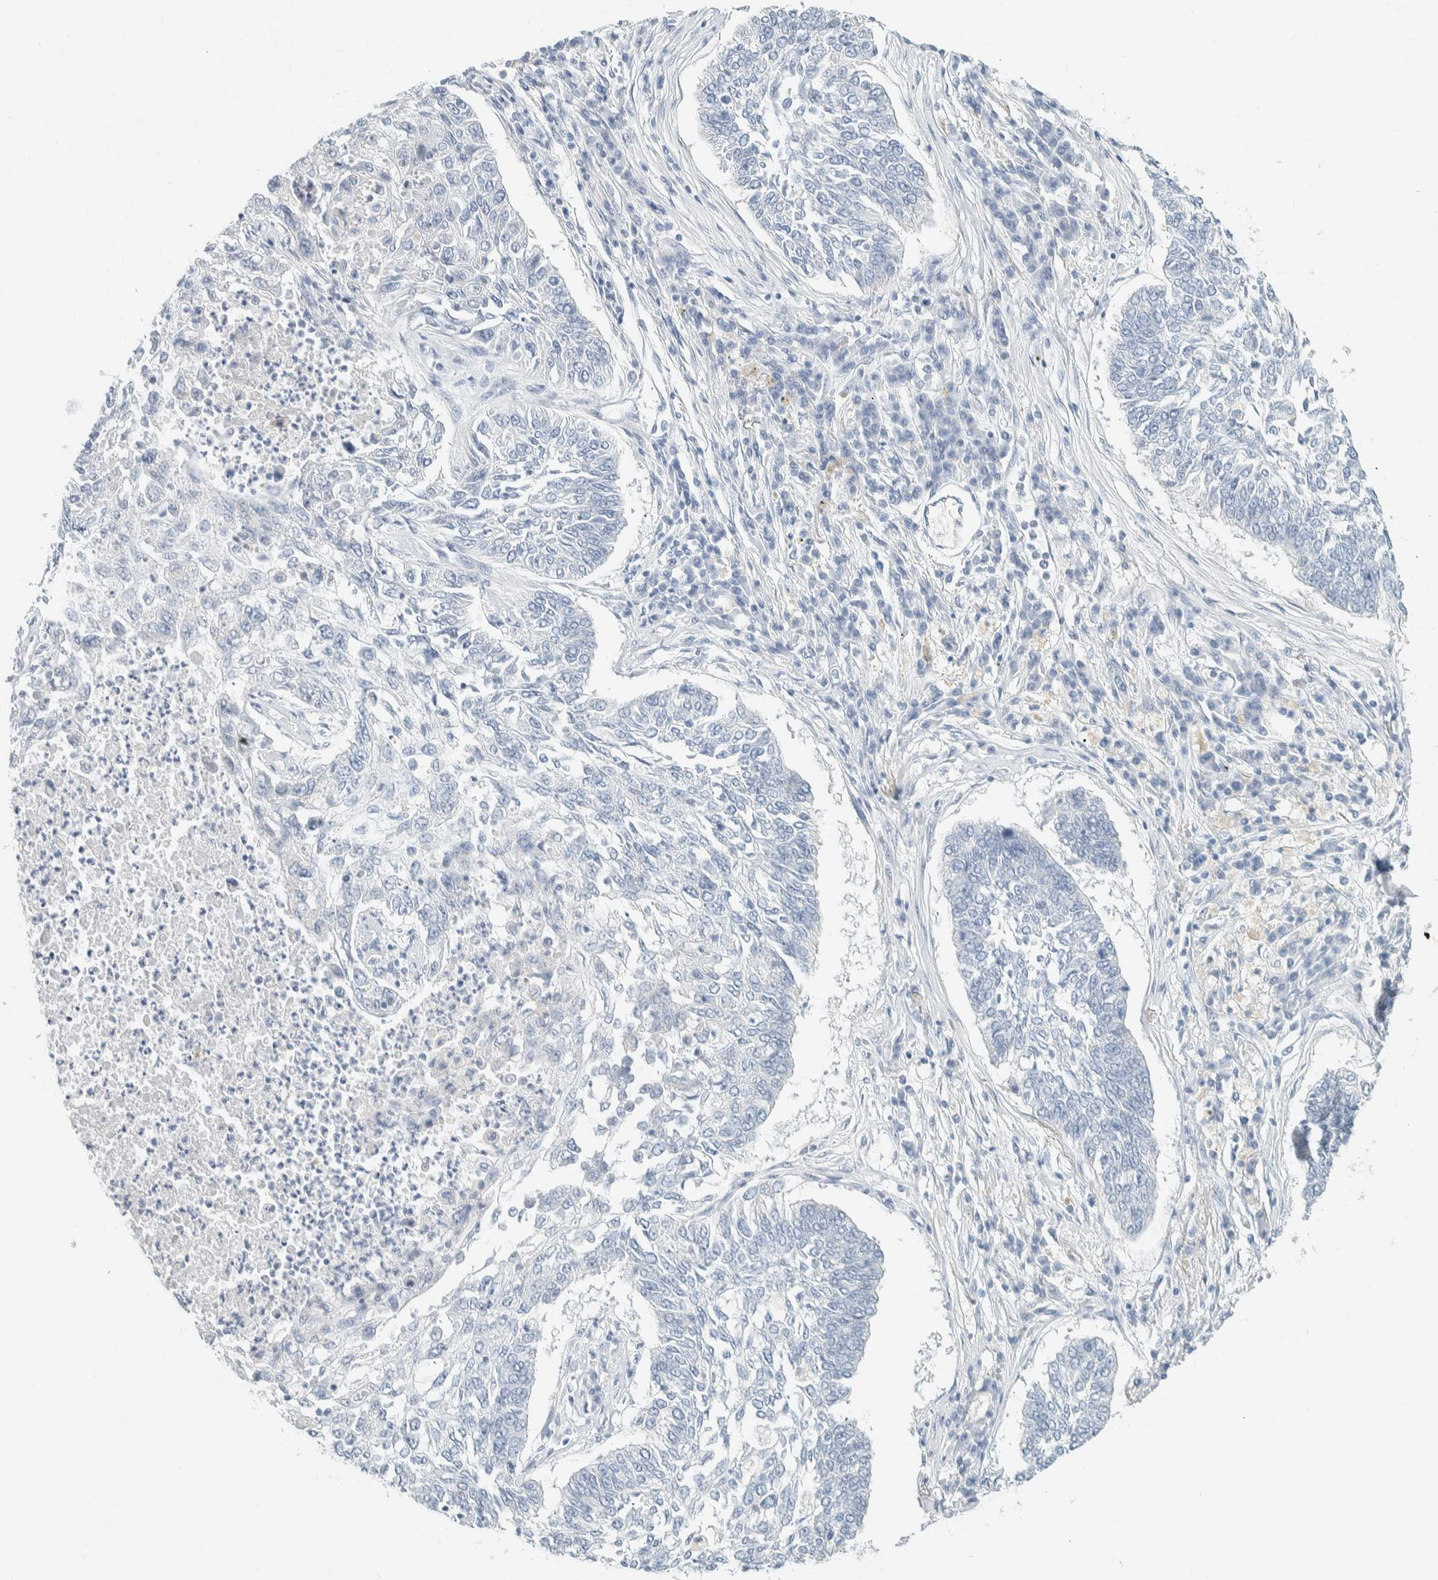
{"staining": {"intensity": "negative", "quantity": "none", "location": "none"}, "tissue": "lung cancer", "cell_type": "Tumor cells", "image_type": "cancer", "snomed": [{"axis": "morphology", "description": "Normal tissue, NOS"}, {"axis": "morphology", "description": "Squamous cell carcinoma, NOS"}, {"axis": "topography", "description": "Cartilage tissue"}, {"axis": "topography", "description": "Bronchus"}, {"axis": "topography", "description": "Lung"}], "caption": "Lung squamous cell carcinoma was stained to show a protein in brown. There is no significant positivity in tumor cells.", "gene": "ALOX12B", "patient": {"sex": "female", "age": 49}}